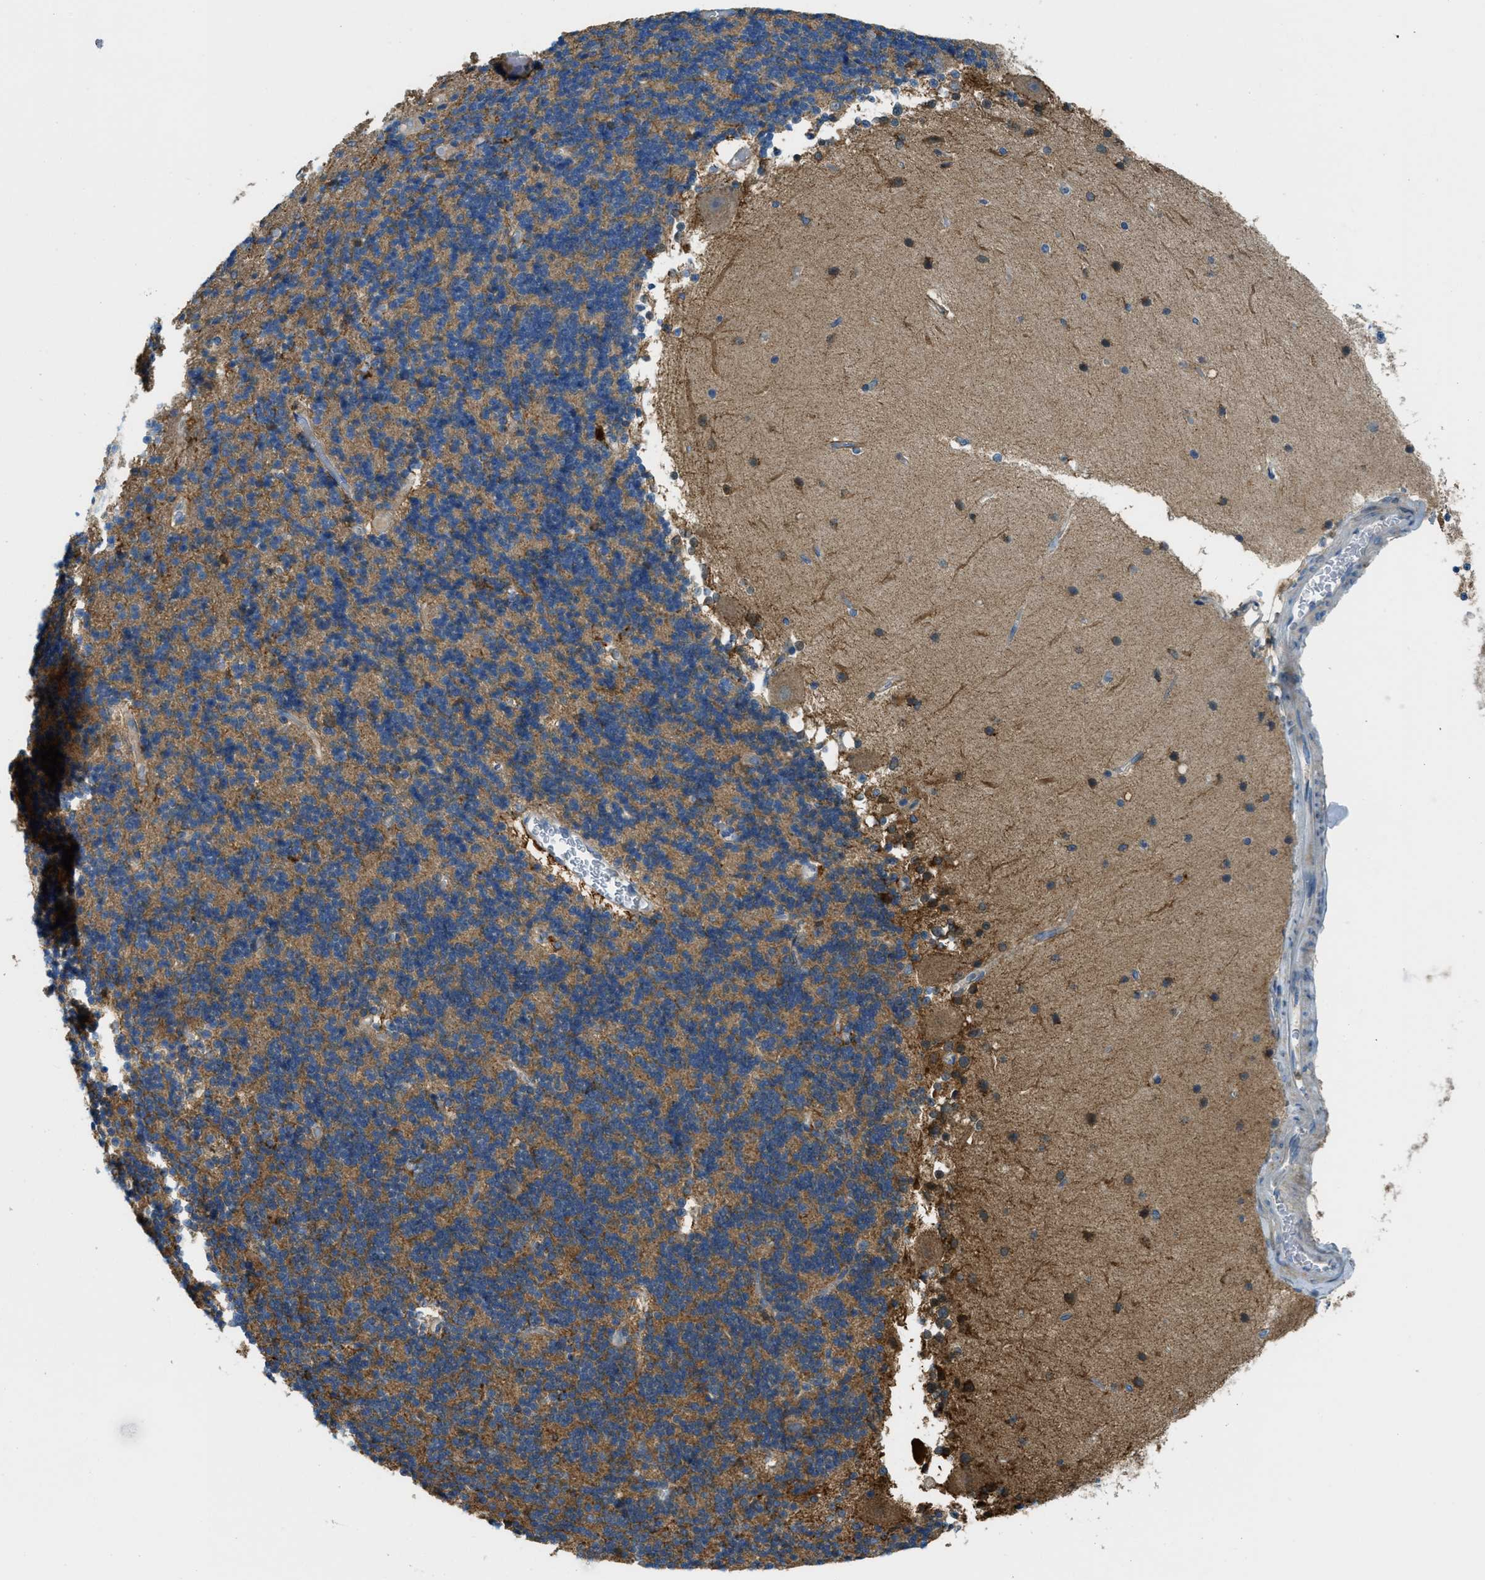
{"staining": {"intensity": "moderate", "quantity": ">75%", "location": "cytoplasmic/membranous"}, "tissue": "cerebellum", "cell_type": "Cells in granular layer", "image_type": "normal", "snomed": [{"axis": "morphology", "description": "Normal tissue, NOS"}, {"axis": "topography", "description": "Cerebellum"}], "caption": "This micrograph reveals IHC staining of unremarkable cerebellum, with medium moderate cytoplasmic/membranous expression in approximately >75% of cells in granular layer.", "gene": "RFFL", "patient": {"sex": "female", "age": 54}}